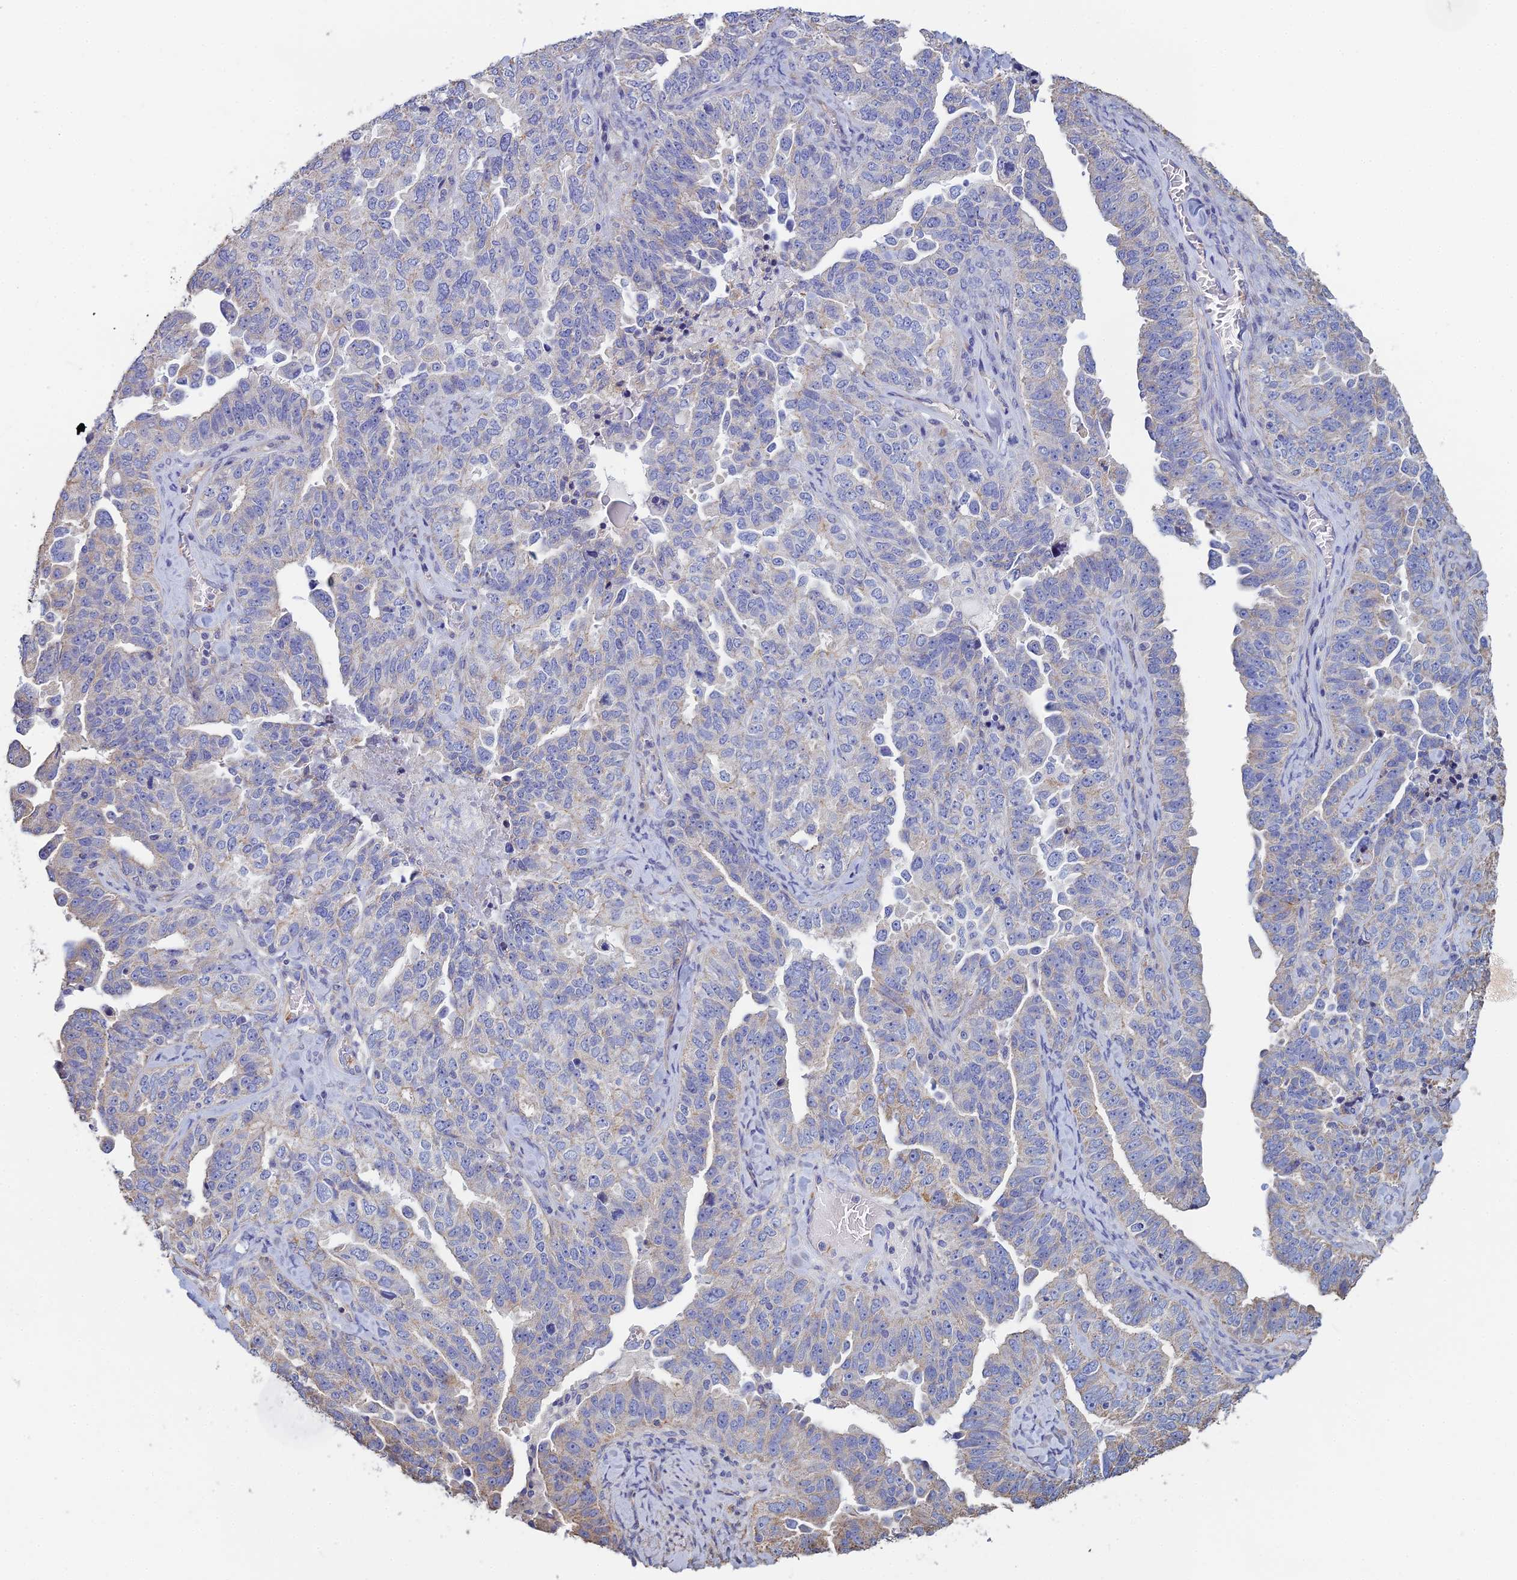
{"staining": {"intensity": "negative", "quantity": "none", "location": "none"}, "tissue": "ovarian cancer", "cell_type": "Tumor cells", "image_type": "cancer", "snomed": [{"axis": "morphology", "description": "Carcinoma, endometroid"}, {"axis": "topography", "description": "Ovary"}], "caption": "Tumor cells are negative for brown protein staining in ovarian cancer (endometroid carcinoma).", "gene": "PCDHA5", "patient": {"sex": "female", "age": 62}}